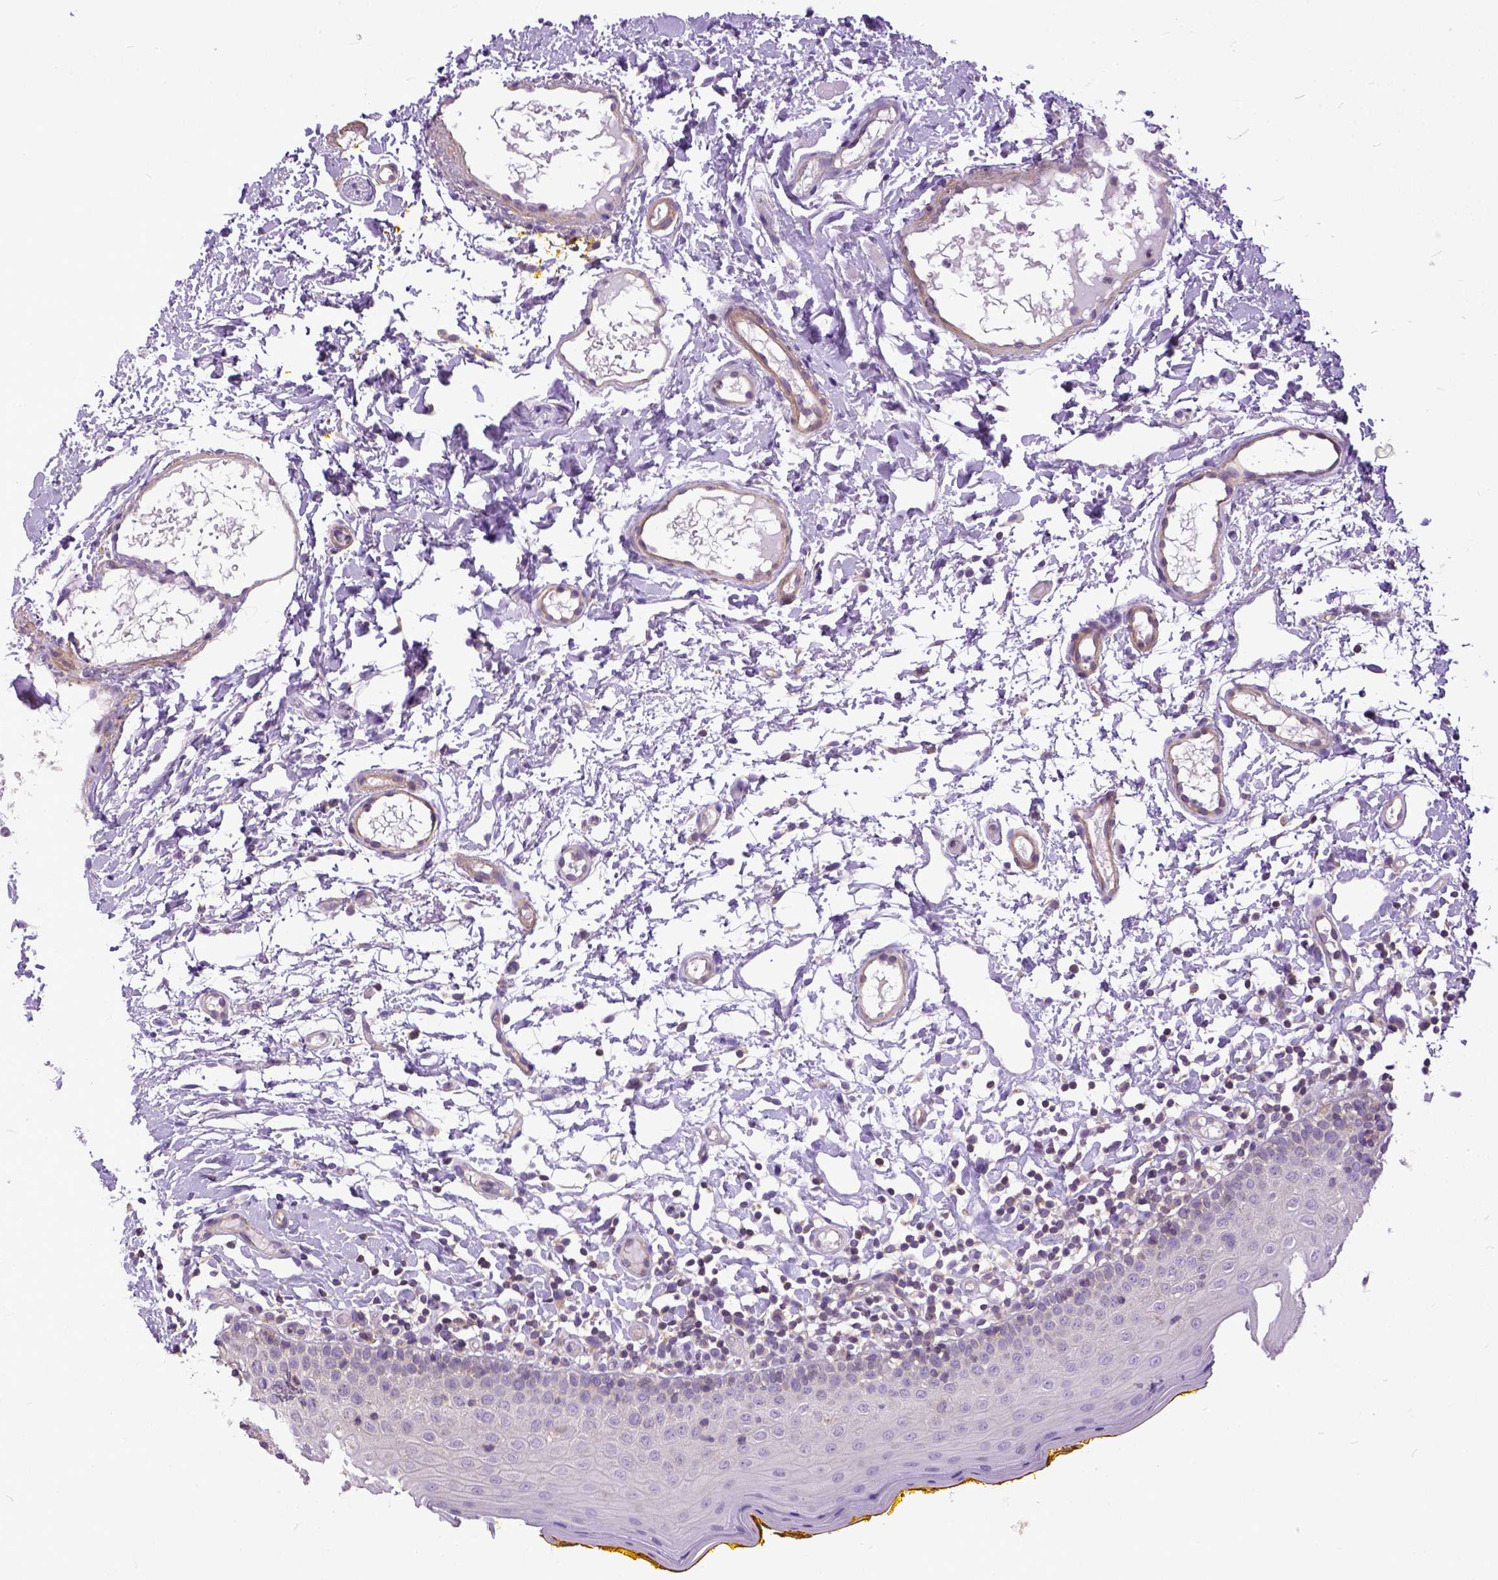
{"staining": {"intensity": "negative", "quantity": "none", "location": "none"}, "tissue": "oral mucosa", "cell_type": "Squamous epithelial cells", "image_type": "normal", "snomed": [{"axis": "morphology", "description": "Normal tissue, NOS"}, {"axis": "topography", "description": "Oral tissue"}, {"axis": "topography", "description": "Tounge, NOS"}], "caption": "Immunohistochemical staining of normal oral mucosa demonstrates no significant expression in squamous epithelial cells.", "gene": "BANF2", "patient": {"sex": "female", "age": 58}}